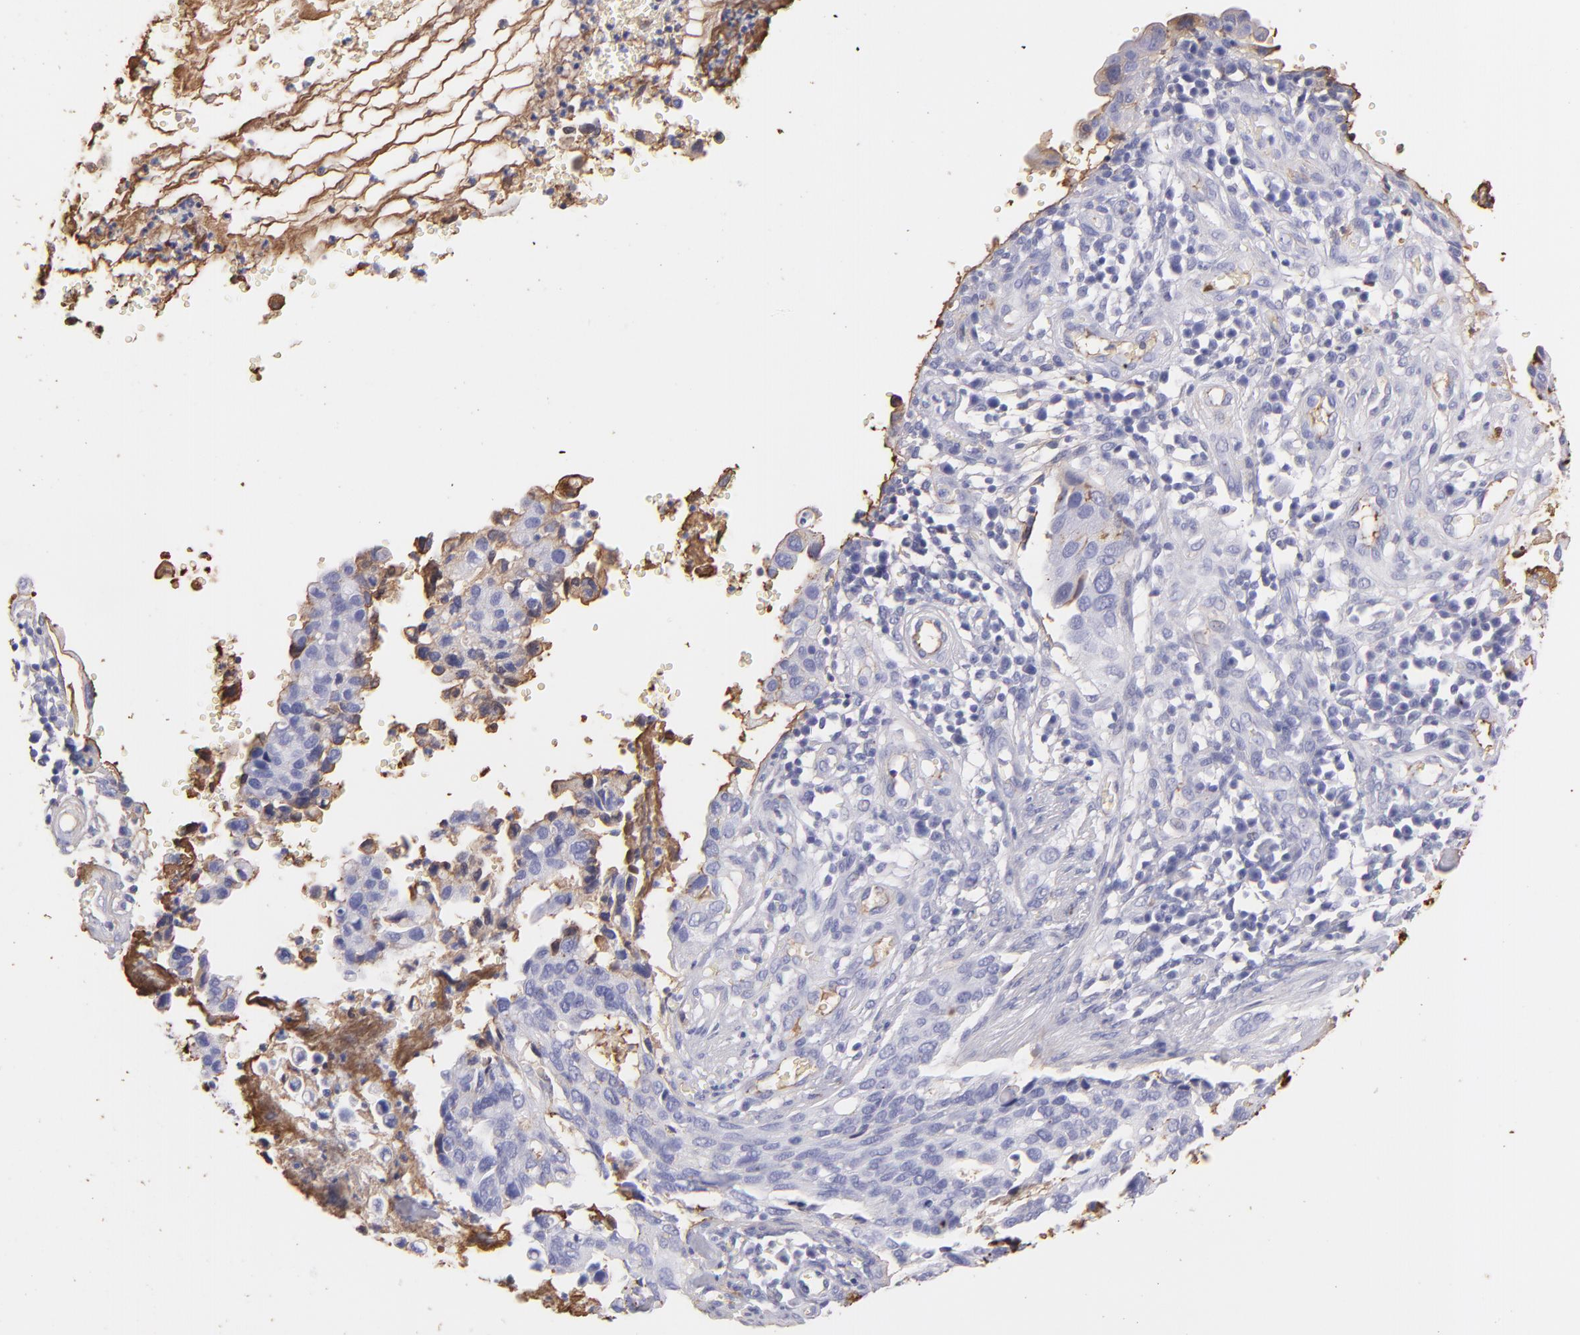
{"staining": {"intensity": "negative", "quantity": "none", "location": "none"}, "tissue": "cervical cancer", "cell_type": "Tumor cells", "image_type": "cancer", "snomed": [{"axis": "morphology", "description": "Normal tissue, NOS"}, {"axis": "morphology", "description": "Squamous cell carcinoma, NOS"}, {"axis": "topography", "description": "Cervix"}], "caption": "Human cervical cancer (squamous cell carcinoma) stained for a protein using IHC displays no expression in tumor cells.", "gene": "FGB", "patient": {"sex": "female", "age": 45}}